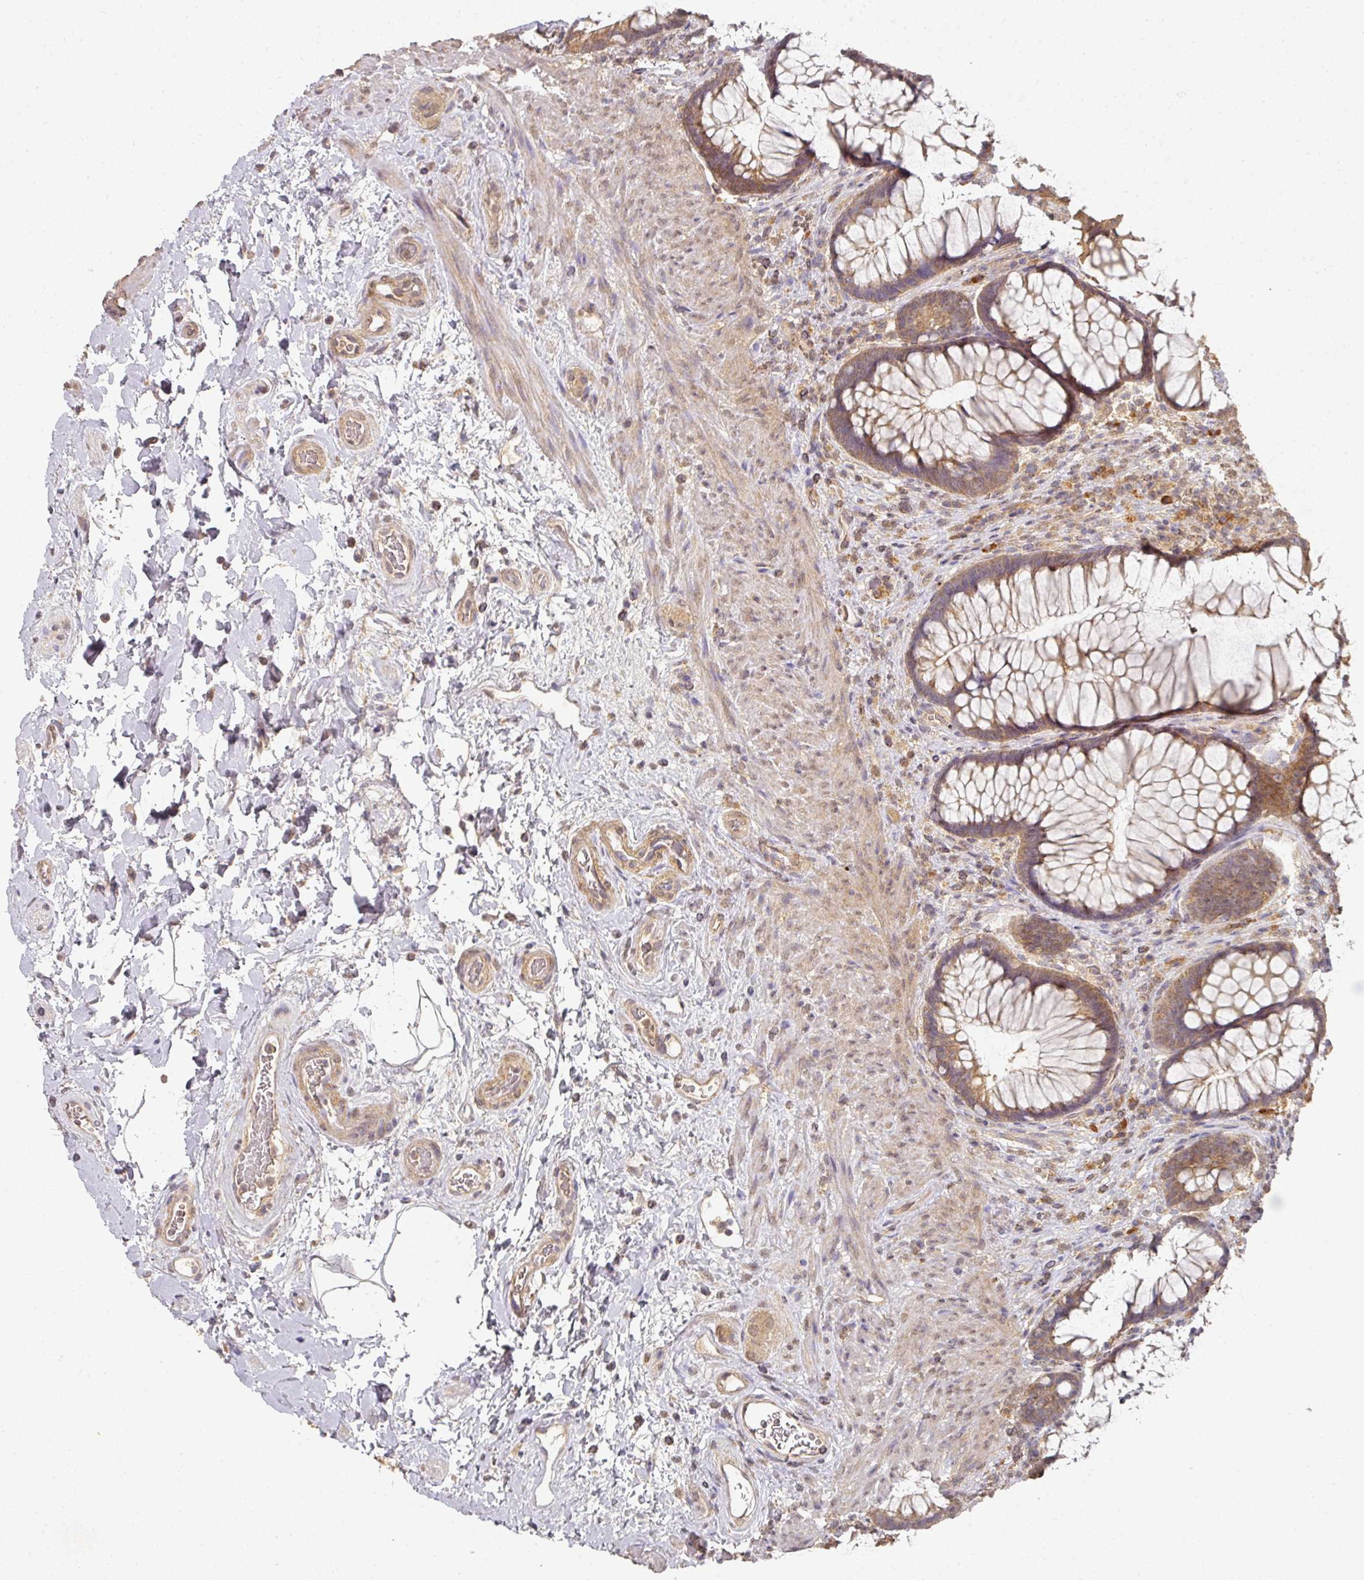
{"staining": {"intensity": "moderate", "quantity": ">75%", "location": "cytoplasmic/membranous"}, "tissue": "rectum", "cell_type": "Glandular cells", "image_type": "normal", "snomed": [{"axis": "morphology", "description": "Normal tissue, NOS"}, {"axis": "topography", "description": "Rectum"}], "caption": "This histopathology image shows IHC staining of normal rectum, with medium moderate cytoplasmic/membranous expression in about >75% of glandular cells.", "gene": "EXTL3", "patient": {"sex": "male", "age": 53}}